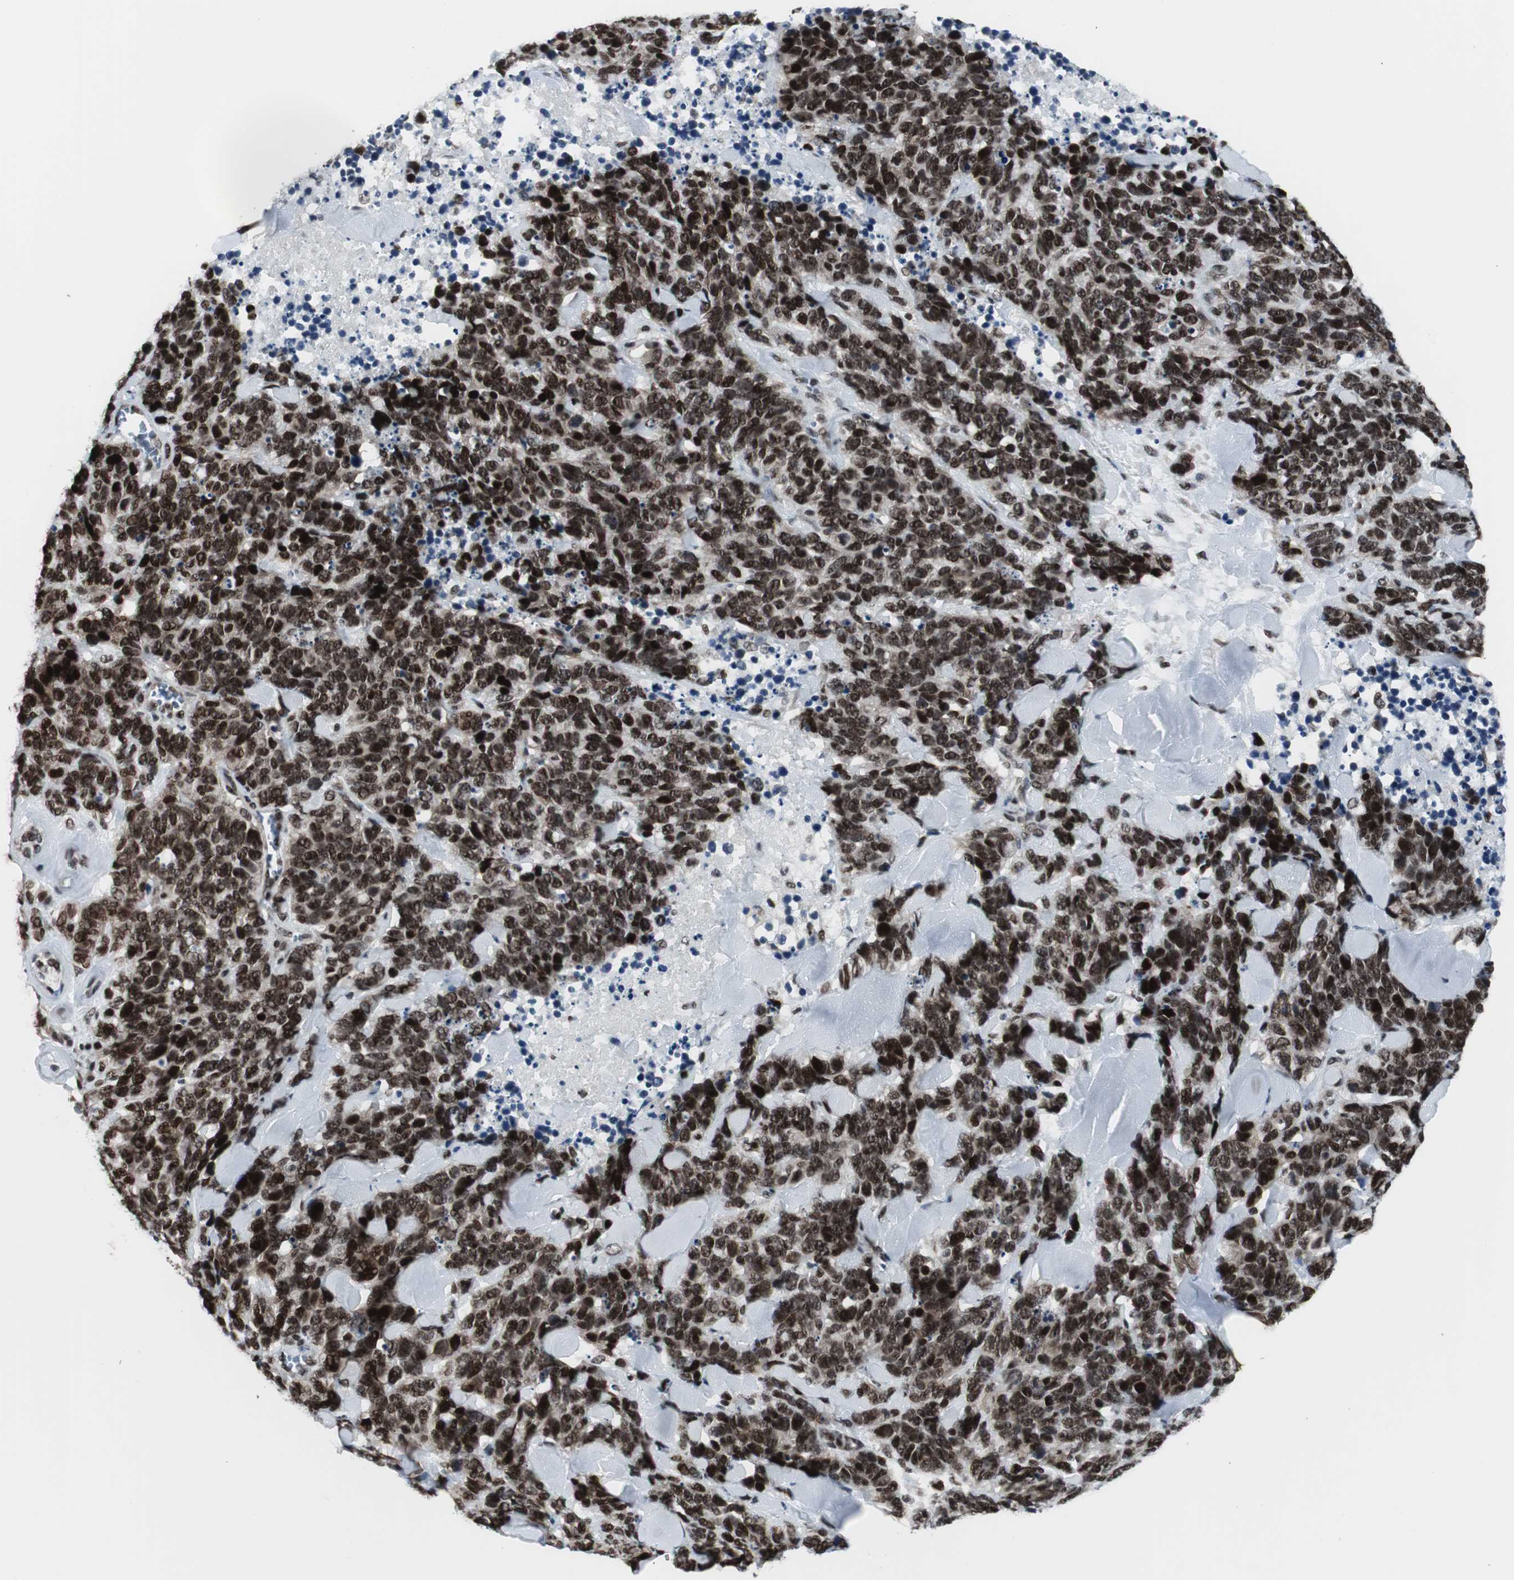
{"staining": {"intensity": "strong", "quantity": ">75%", "location": "nuclear"}, "tissue": "lung cancer", "cell_type": "Tumor cells", "image_type": "cancer", "snomed": [{"axis": "morphology", "description": "Neoplasm, malignant, NOS"}, {"axis": "topography", "description": "Lung"}], "caption": "Brown immunohistochemical staining in human lung cancer (neoplasm (malignant)) exhibits strong nuclear staining in approximately >75% of tumor cells.", "gene": "CDK9", "patient": {"sex": "female", "age": 58}}